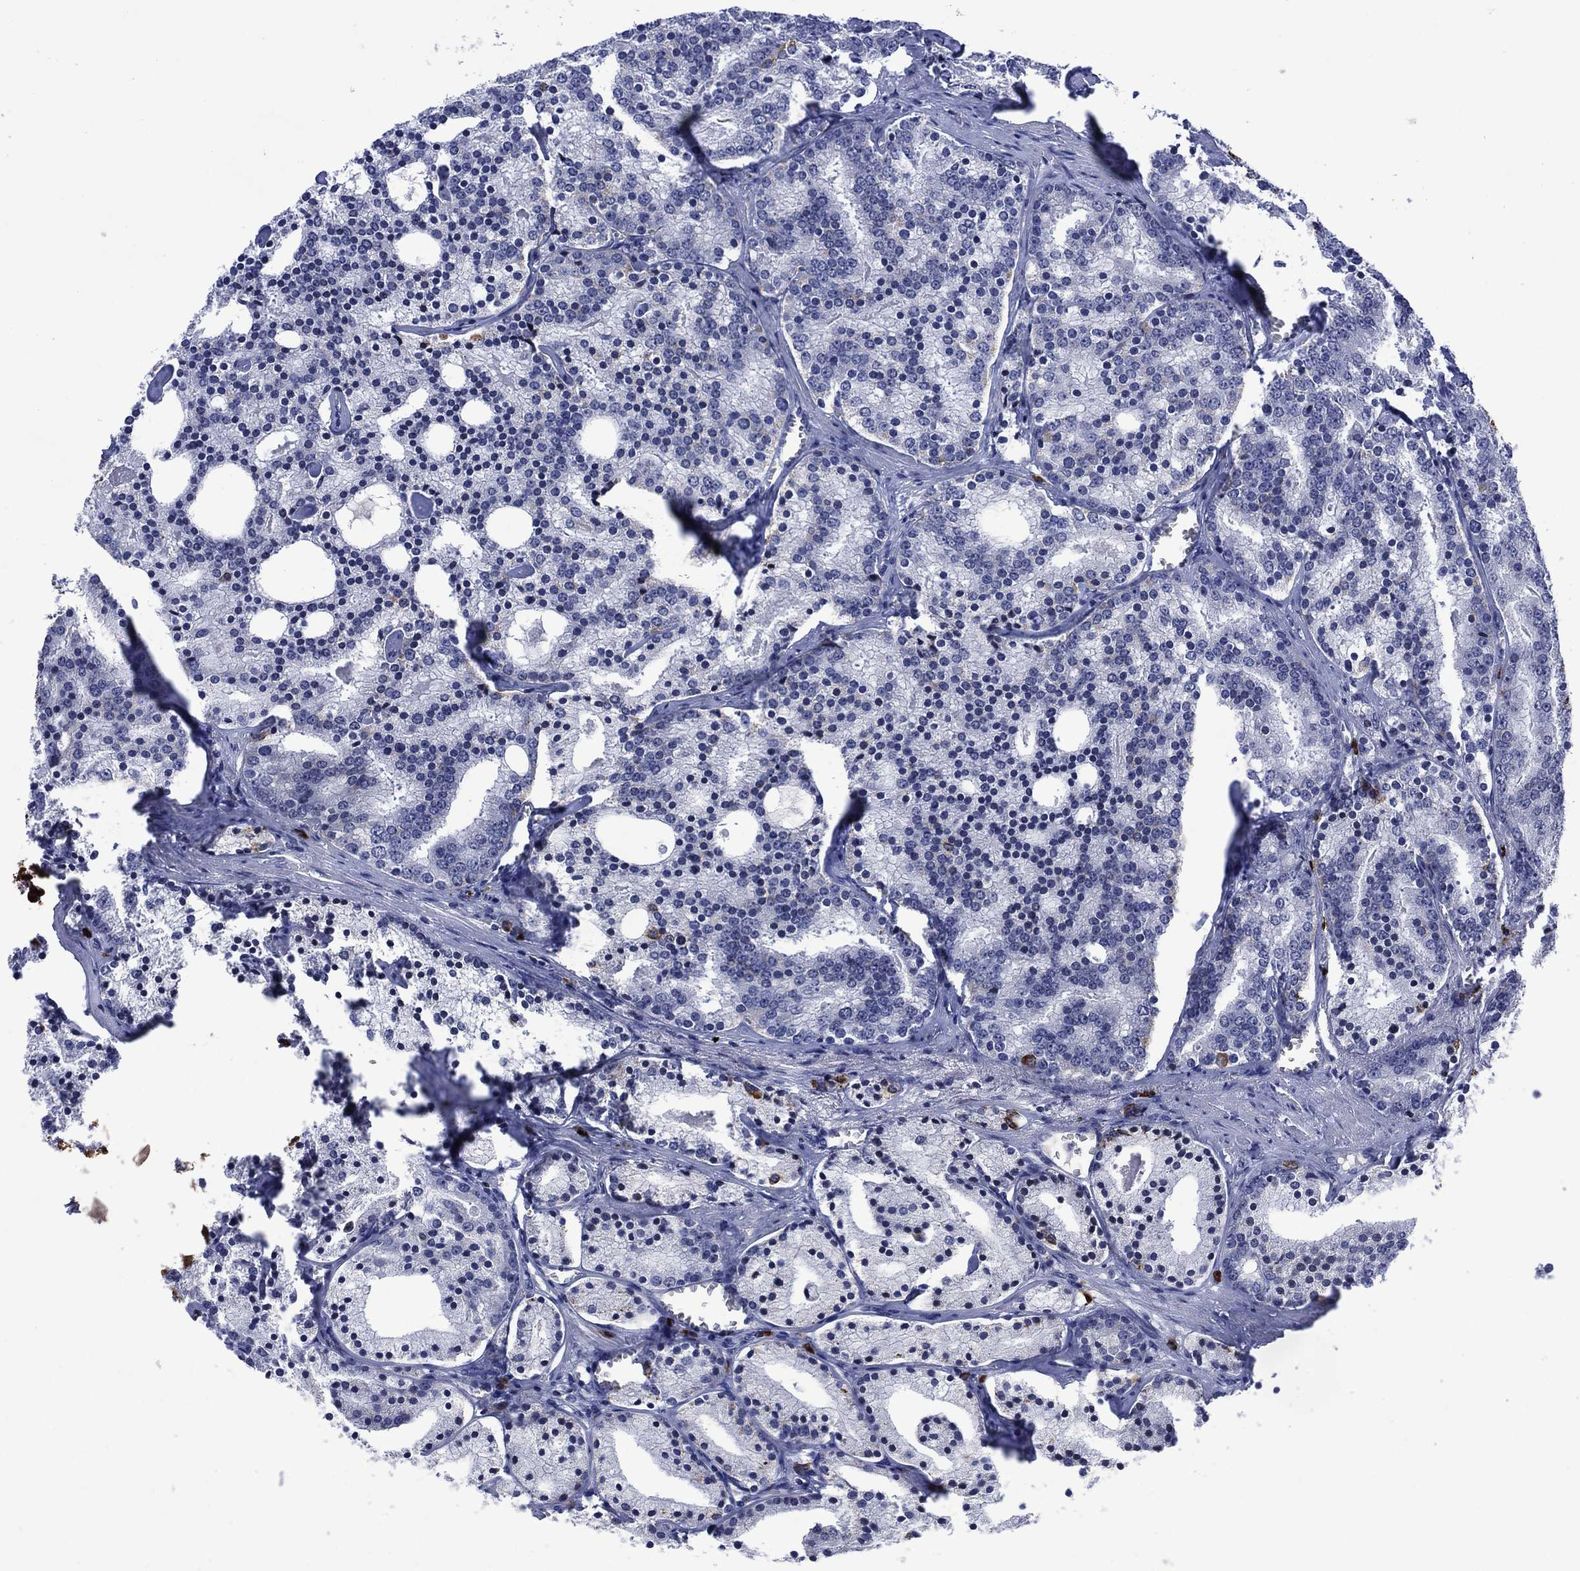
{"staining": {"intensity": "negative", "quantity": "none", "location": "none"}, "tissue": "prostate cancer", "cell_type": "Tumor cells", "image_type": "cancer", "snomed": [{"axis": "morphology", "description": "Adenocarcinoma, NOS"}, {"axis": "topography", "description": "Prostate"}], "caption": "Immunohistochemistry (IHC) image of human prostate adenocarcinoma stained for a protein (brown), which exhibits no staining in tumor cells.", "gene": "USP26", "patient": {"sex": "male", "age": 69}}